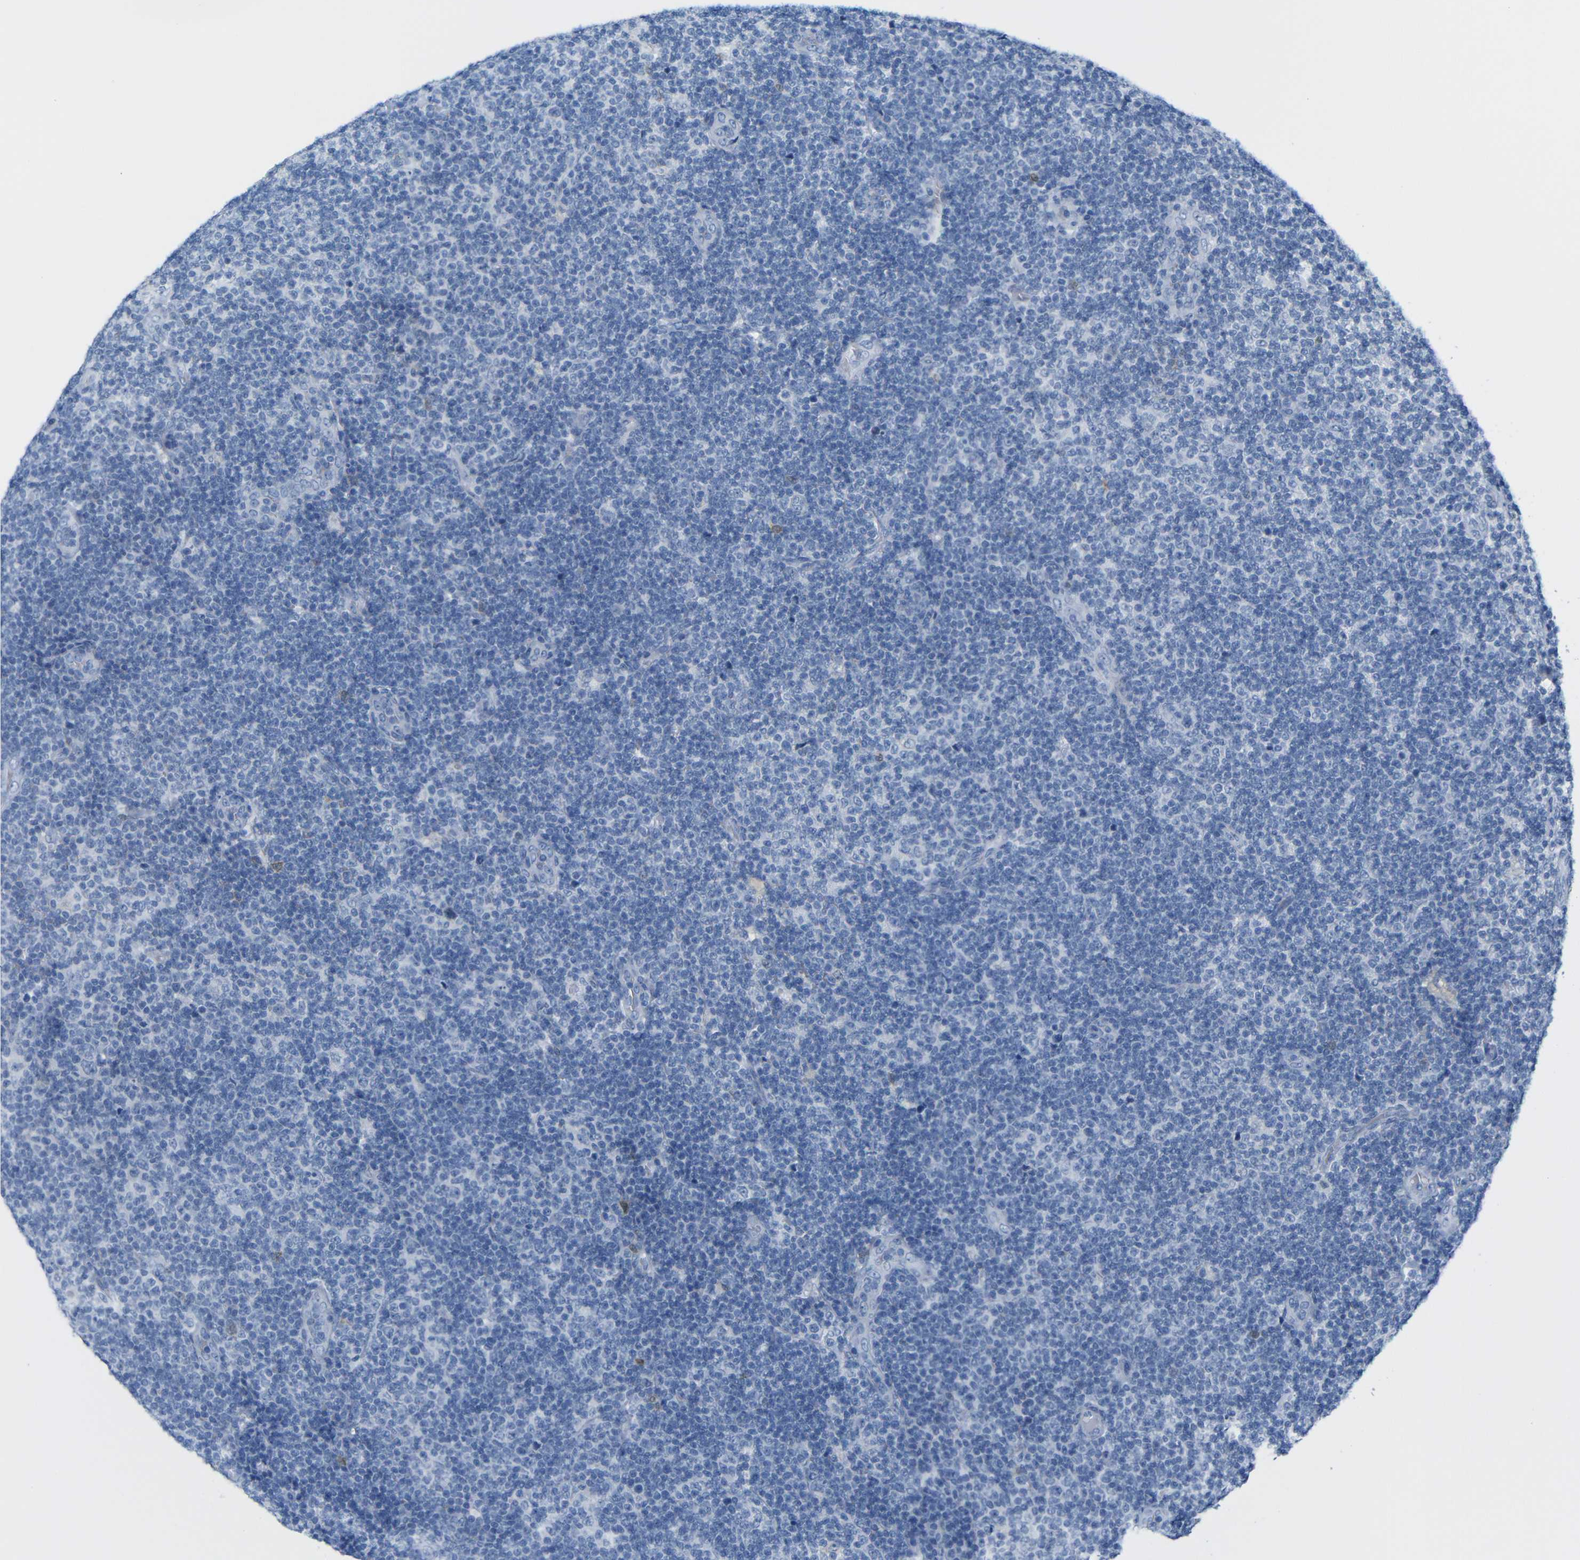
{"staining": {"intensity": "negative", "quantity": "none", "location": "none"}, "tissue": "lymphoma", "cell_type": "Tumor cells", "image_type": "cancer", "snomed": [{"axis": "morphology", "description": "Malignant lymphoma, non-Hodgkin's type, Low grade"}, {"axis": "topography", "description": "Lymph node"}], "caption": "Immunohistochemical staining of lymphoma reveals no significant staining in tumor cells.", "gene": "MT1A", "patient": {"sex": "male", "age": 83}}